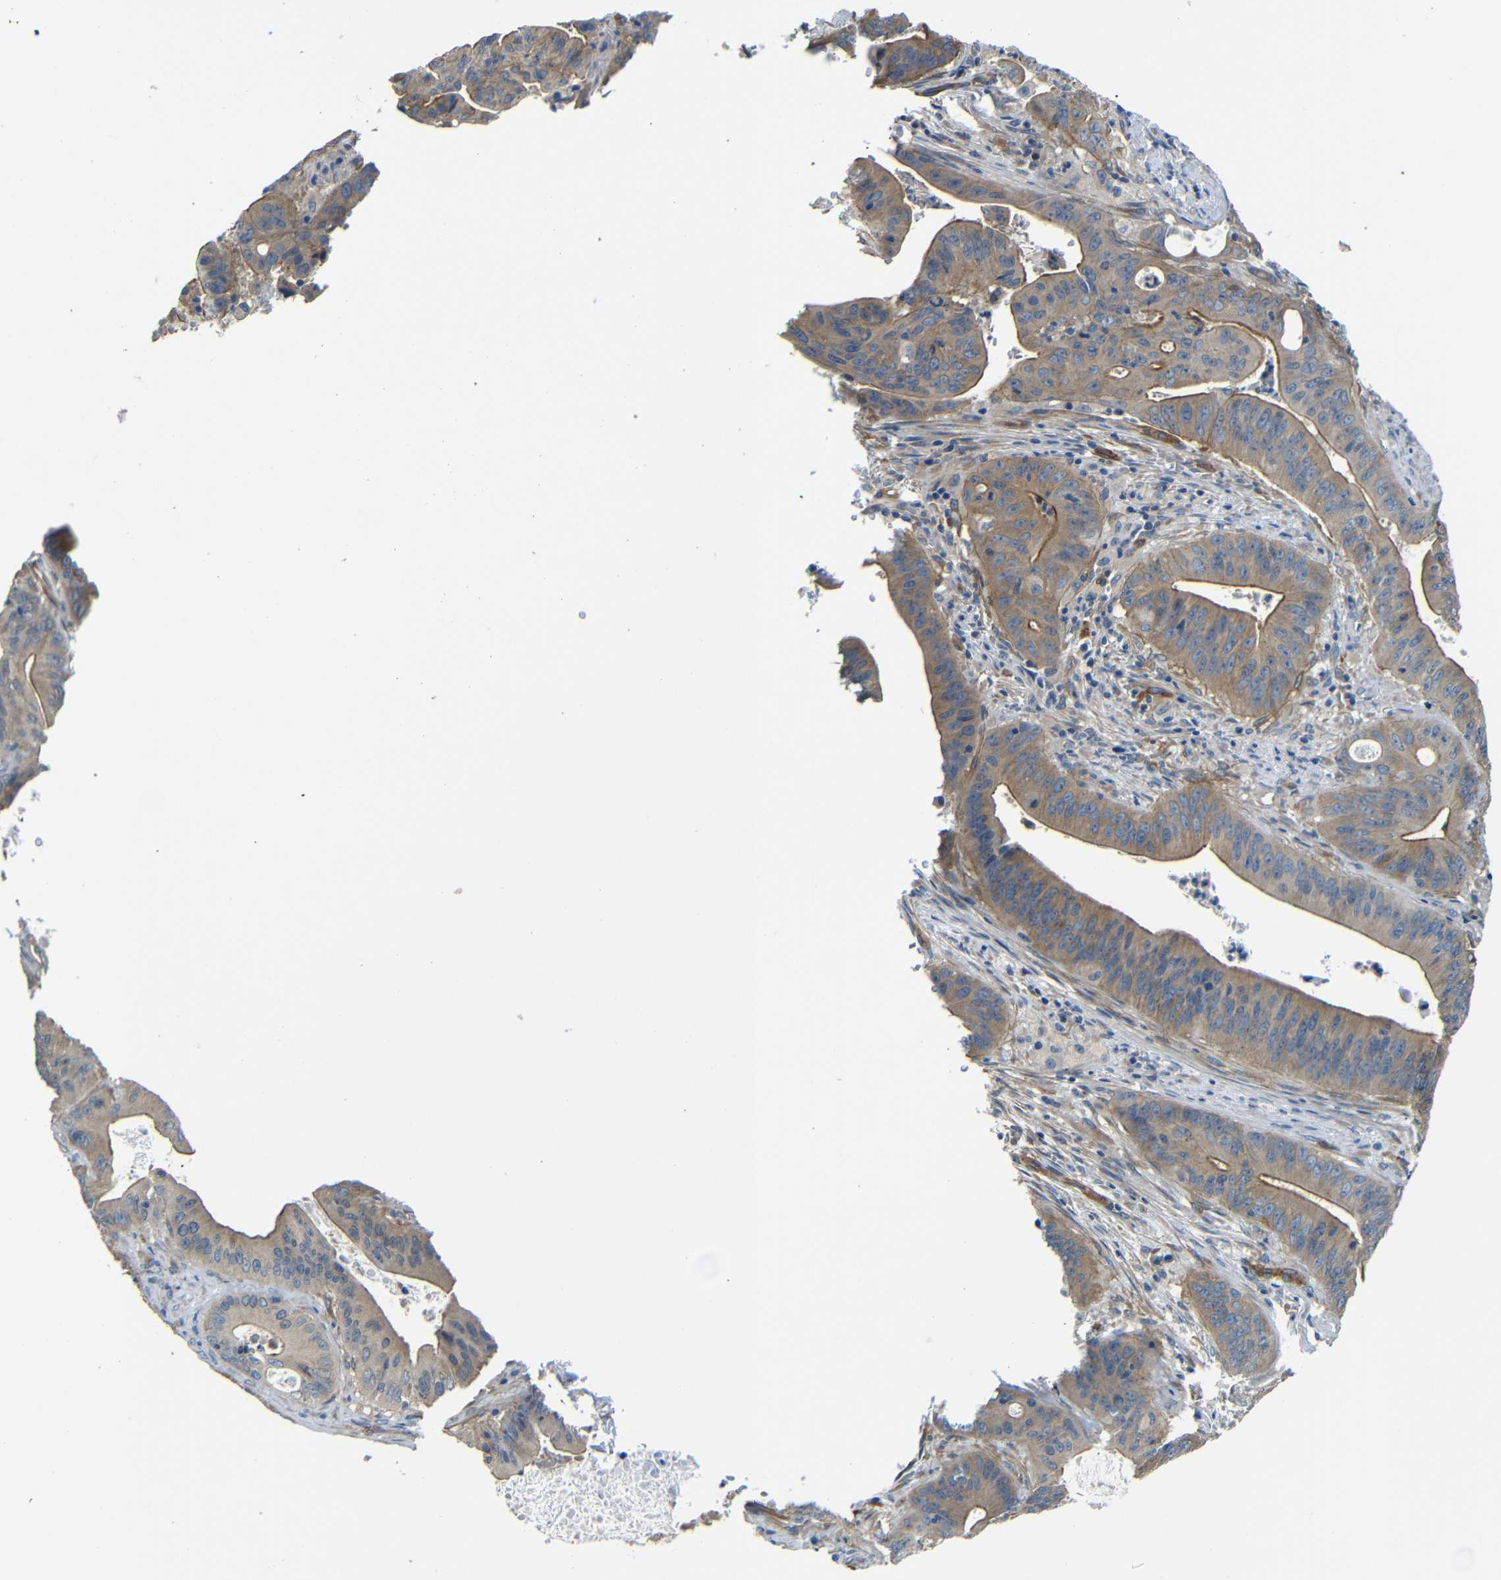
{"staining": {"intensity": "moderate", "quantity": "25%-75%", "location": "cytoplasmic/membranous"}, "tissue": "pancreatic cancer", "cell_type": "Tumor cells", "image_type": "cancer", "snomed": [{"axis": "morphology", "description": "Normal tissue, NOS"}, {"axis": "topography", "description": "Lymph node"}], "caption": "DAB immunohistochemical staining of pancreatic cancer shows moderate cytoplasmic/membranous protein expression in about 25%-75% of tumor cells.", "gene": "MYO1B", "patient": {"sex": "male", "age": 62}}